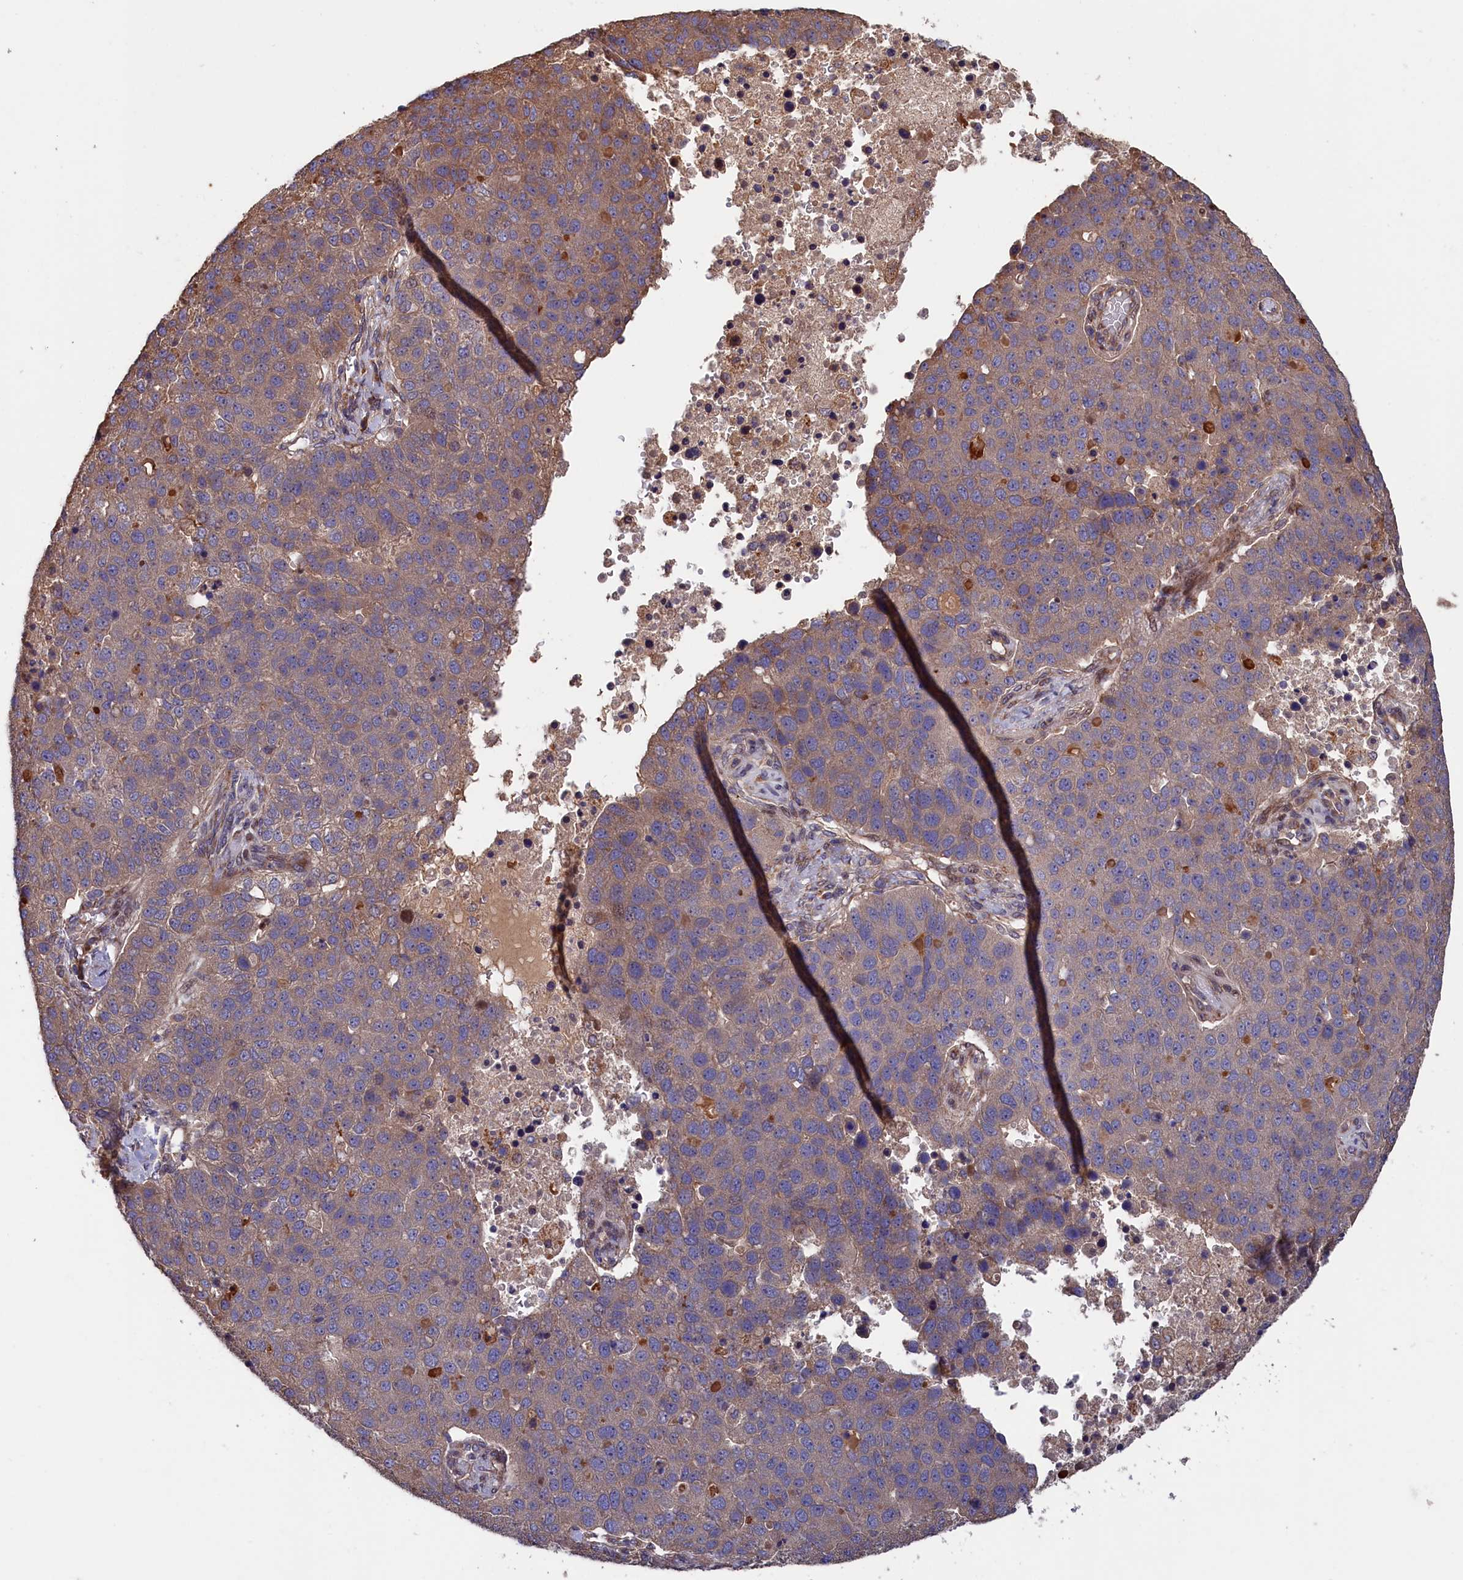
{"staining": {"intensity": "weak", "quantity": "25%-75%", "location": "cytoplasmic/membranous"}, "tissue": "pancreatic cancer", "cell_type": "Tumor cells", "image_type": "cancer", "snomed": [{"axis": "morphology", "description": "Adenocarcinoma, NOS"}, {"axis": "topography", "description": "Pancreas"}], "caption": "High-magnification brightfield microscopy of adenocarcinoma (pancreatic) stained with DAB (3,3'-diaminobenzidine) (brown) and counterstained with hematoxylin (blue). tumor cells exhibit weak cytoplasmic/membranous staining is identified in about25%-75% of cells. Using DAB (brown) and hematoxylin (blue) stains, captured at high magnification using brightfield microscopy.", "gene": "GREB1L", "patient": {"sex": "female", "age": 61}}